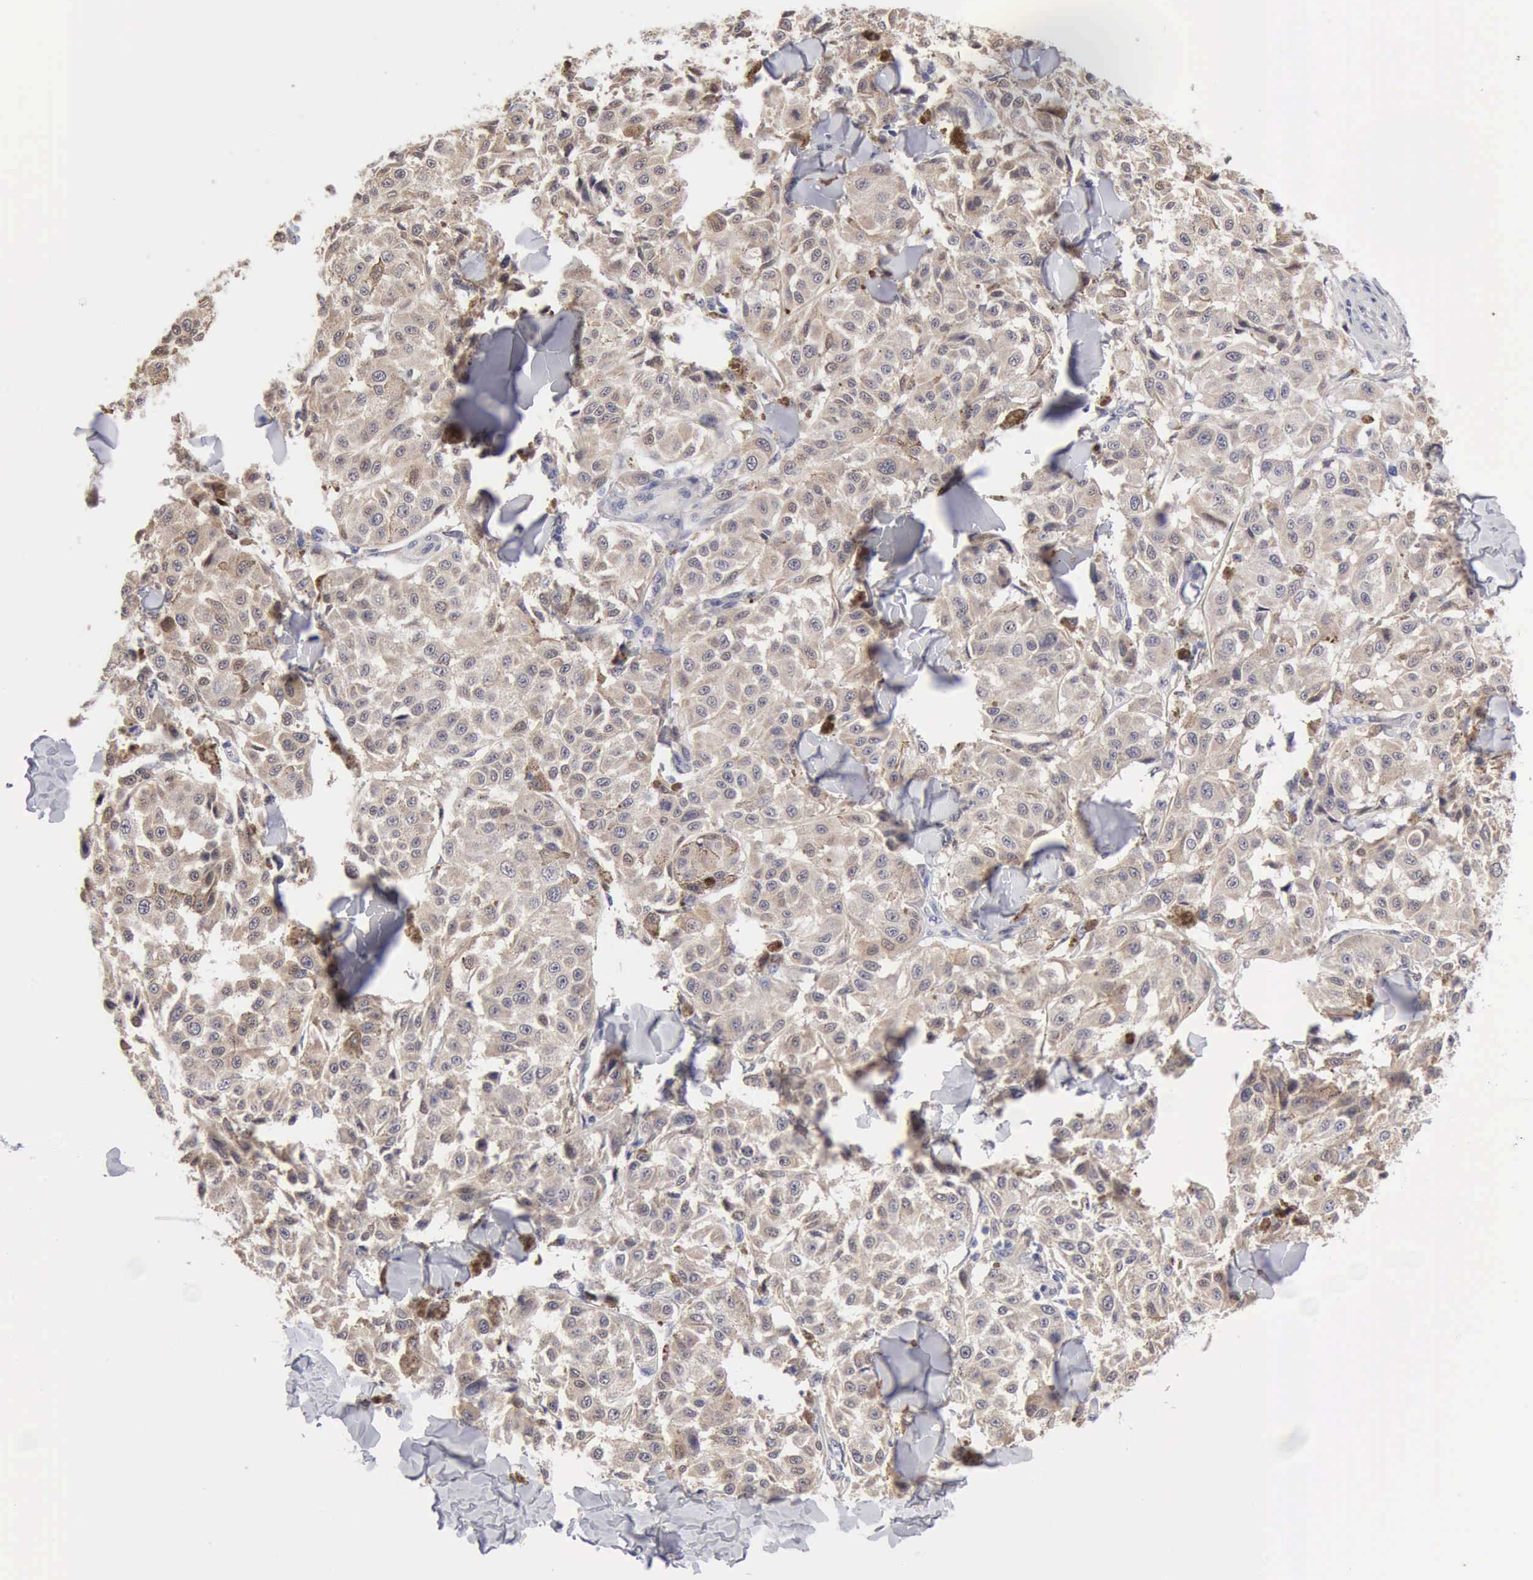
{"staining": {"intensity": "weak", "quantity": ">75%", "location": "cytoplasmic/membranous"}, "tissue": "melanoma", "cell_type": "Tumor cells", "image_type": "cancer", "snomed": [{"axis": "morphology", "description": "Malignant melanoma, NOS"}, {"axis": "topography", "description": "Skin"}], "caption": "IHC of human malignant melanoma demonstrates low levels of weak cytoplasmic/membranous positivity in about >75% of tumor cells.", "gene": "PTGR2", "patient": {"sex": "female", "age": 64}}